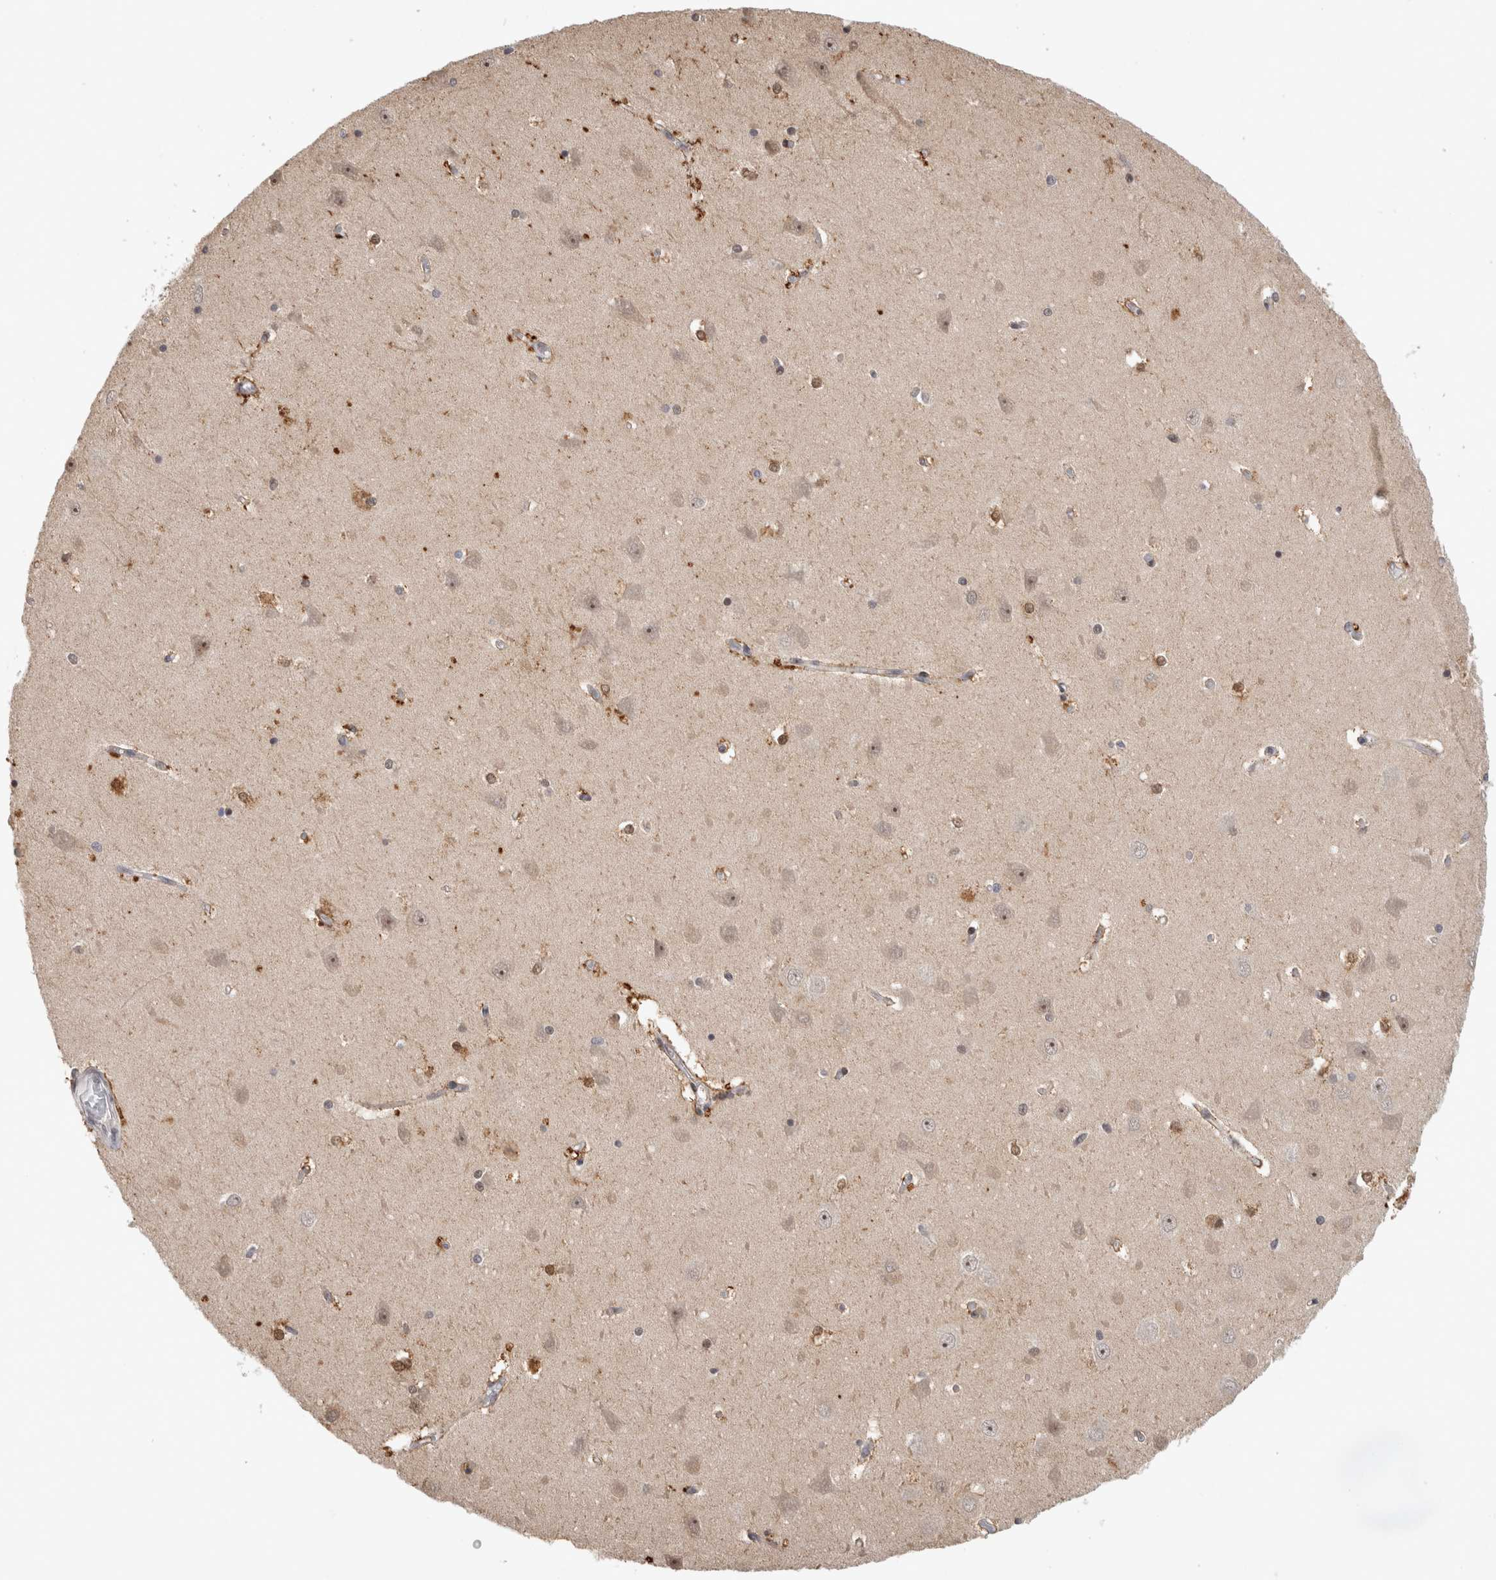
{"staining": {"intensity": "moderate", "quantity": "<25%", "location": "cytoplasmic/membranous,nuclear"}, "tissue": "hippocampus", "cell_type": "Glial cells", "image_type": "normal", "snomed": [{"axis": "morphology", "description": "Normal tissue, NOS"}, {"axis": "topography", "description": "Hippocampus"}], "caption": "Hippocampus stained with IHC demonstrates moderate cytoplasmic/membranous,nuclear expression in about <25% of glial cells. (IHC, brightfield microscopy, high magnification).", "gene": "HESX1", "patient": {"sex": "male", "age": 45}}